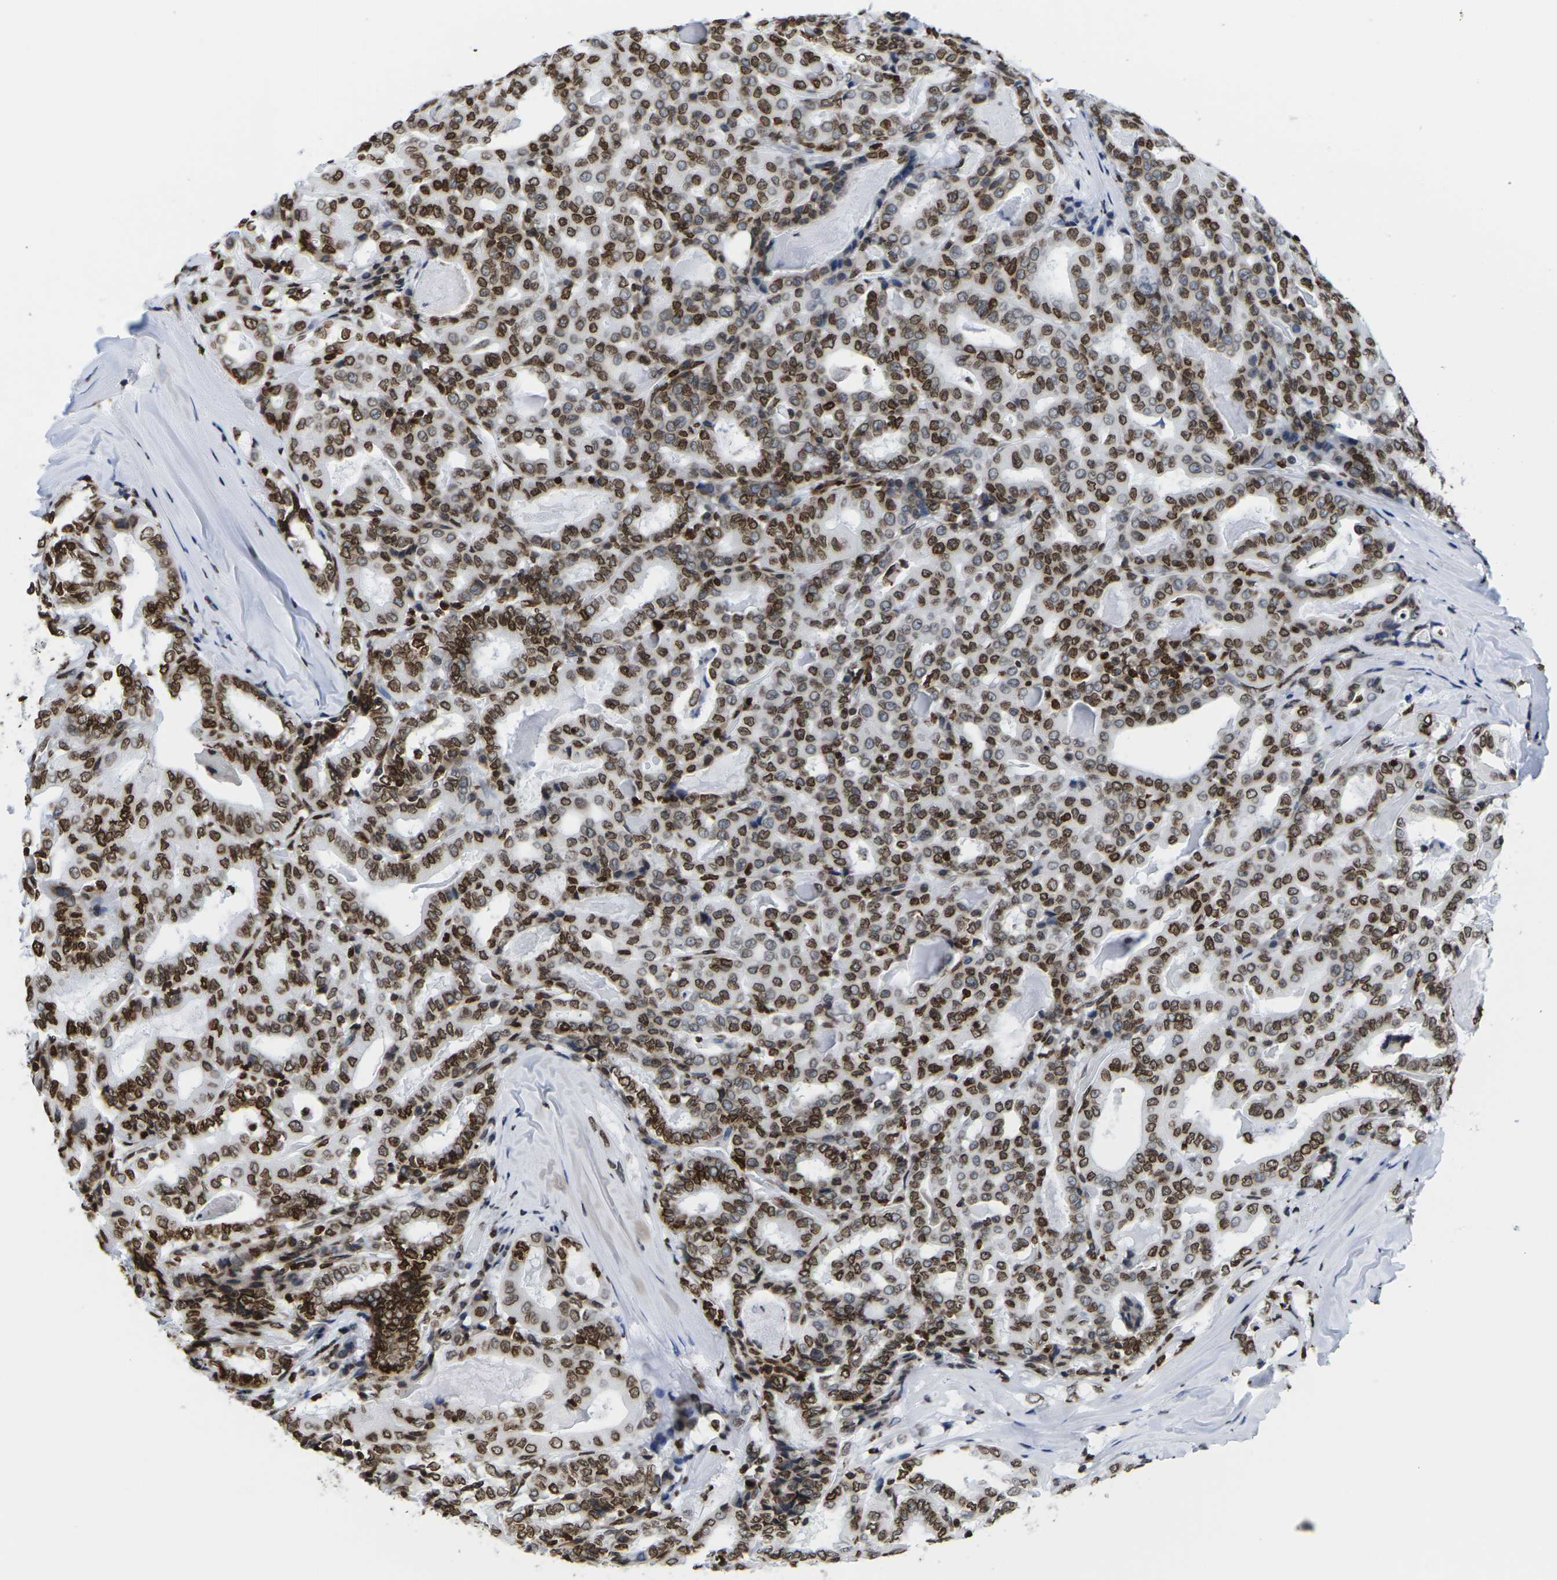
{"staining": {"intensity": "strong", "quantity": ">75%", "location": "cytoplasmic/membranous,nuclear"}, "tissue": "thyroid cancer", "cell_type": "Tumor cells", "image_type": "cancer", "snomed": [{"axis": "morphology", "description": "Papillary adenocarcinoma, NOS"}, {"axis": "topography", "description": "Thyroid gland"}], "caption": "The immunohistochemical stain highlights strong cytoplasmic/membranous and nuclear expression in tumor cells of thyroid papillary adenocarcinoma tissue. Nuclei are stained in blue.", "gene": "H2AC21", "patient": {"sex": "female", "age": 42}}